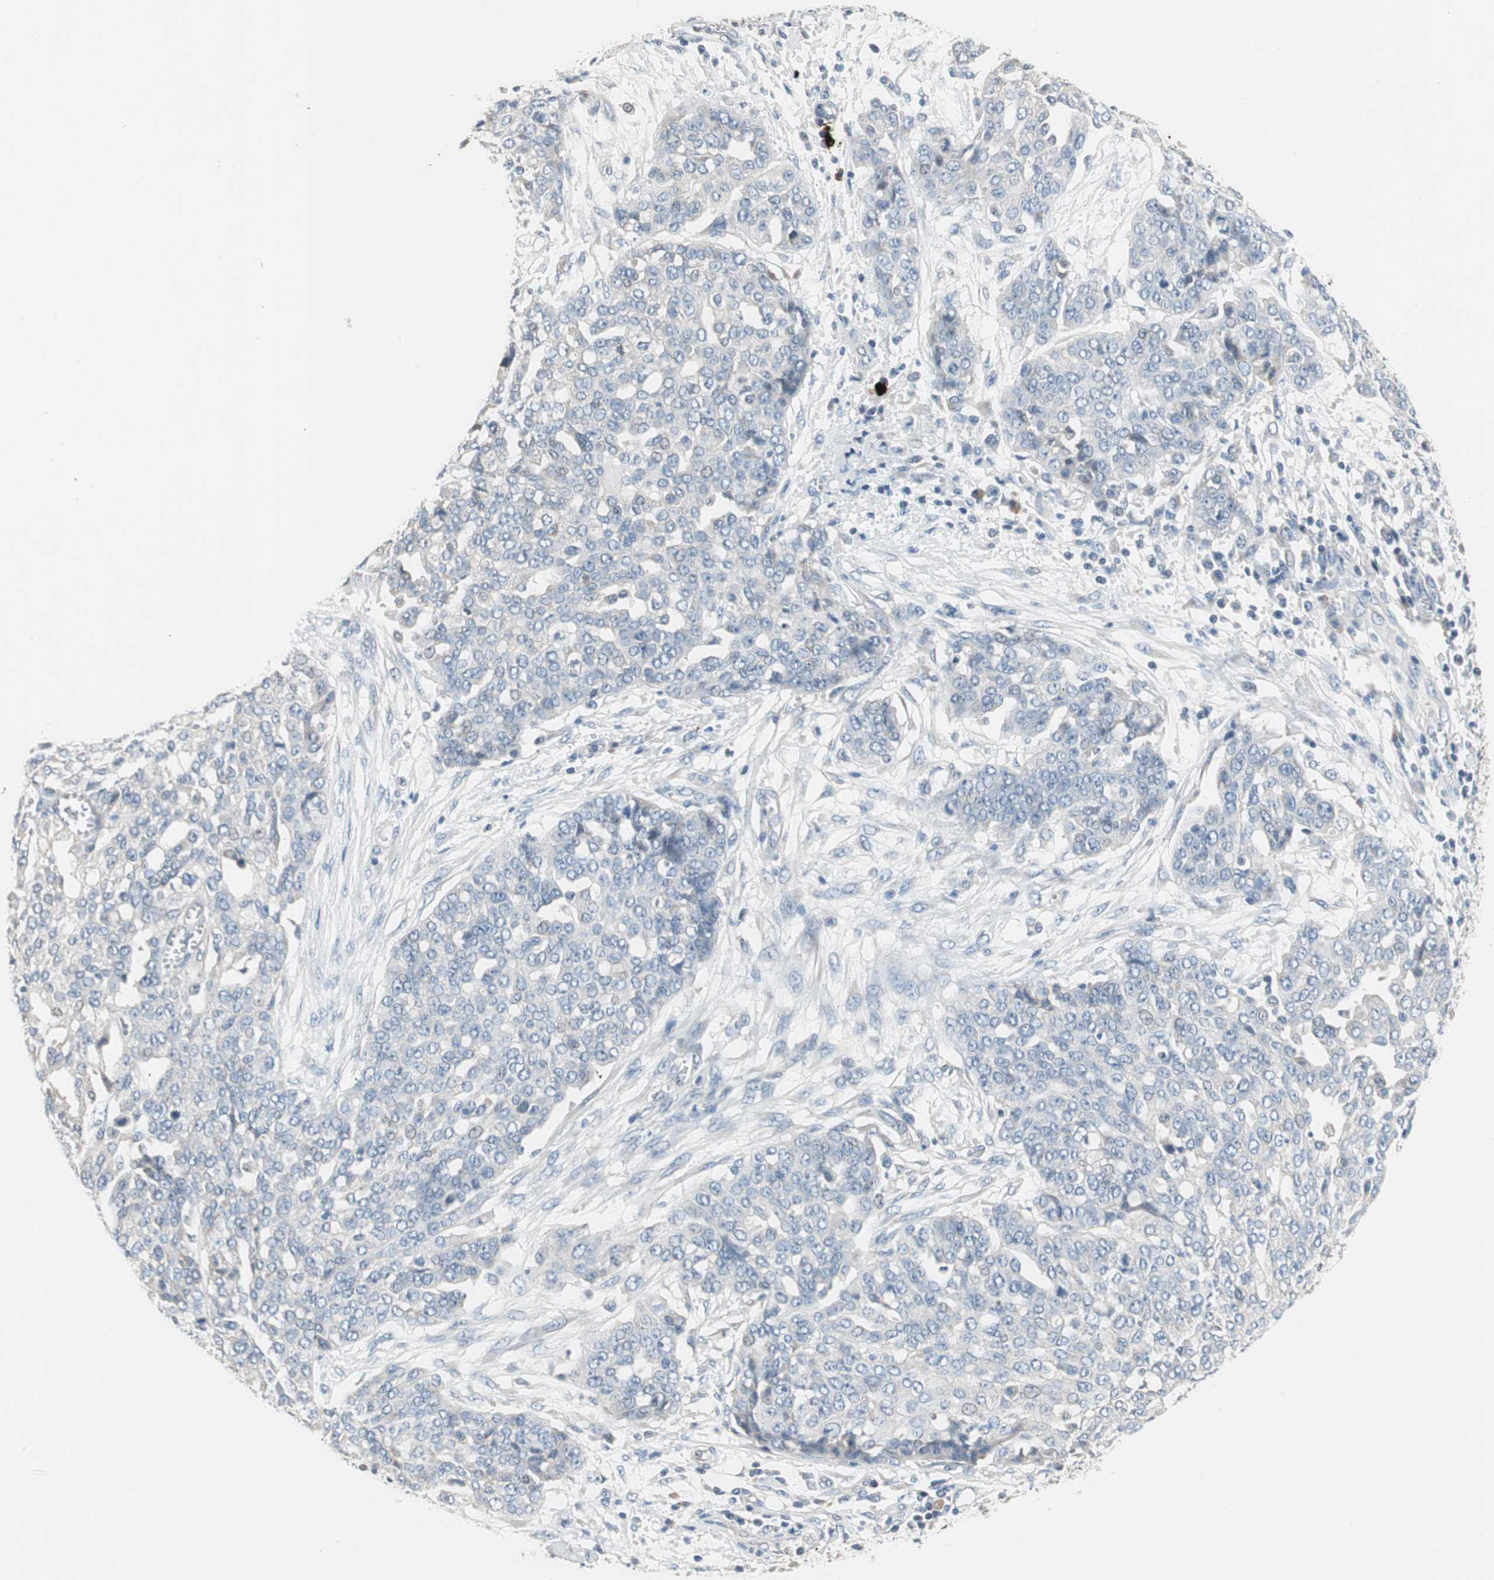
{"staining": {"intensity": "negative", "quantity": "none", "location": "none"}, "tissue": "ovarian cancer", "cell_type": "Tumor cells", "image_type": "cancer", "snomed": [{"axis": "morphology", "description": "Cystadenocarcinoma, serous, NOS"}, {"axis": "topography", "description": "Soft tissue"}, {"axis": "topography", "description": "Ovary"}], "caption": "IHC micrograph of human serous cystadenocarcinoma (ovarian) stained for a protein (brown), which reveals no staining in tumor cells. (Immunohistochemistry, brightfield microscopy, high magnification).", "gene": "CPA3", "patient": {"sex": "female", "age": 57}}